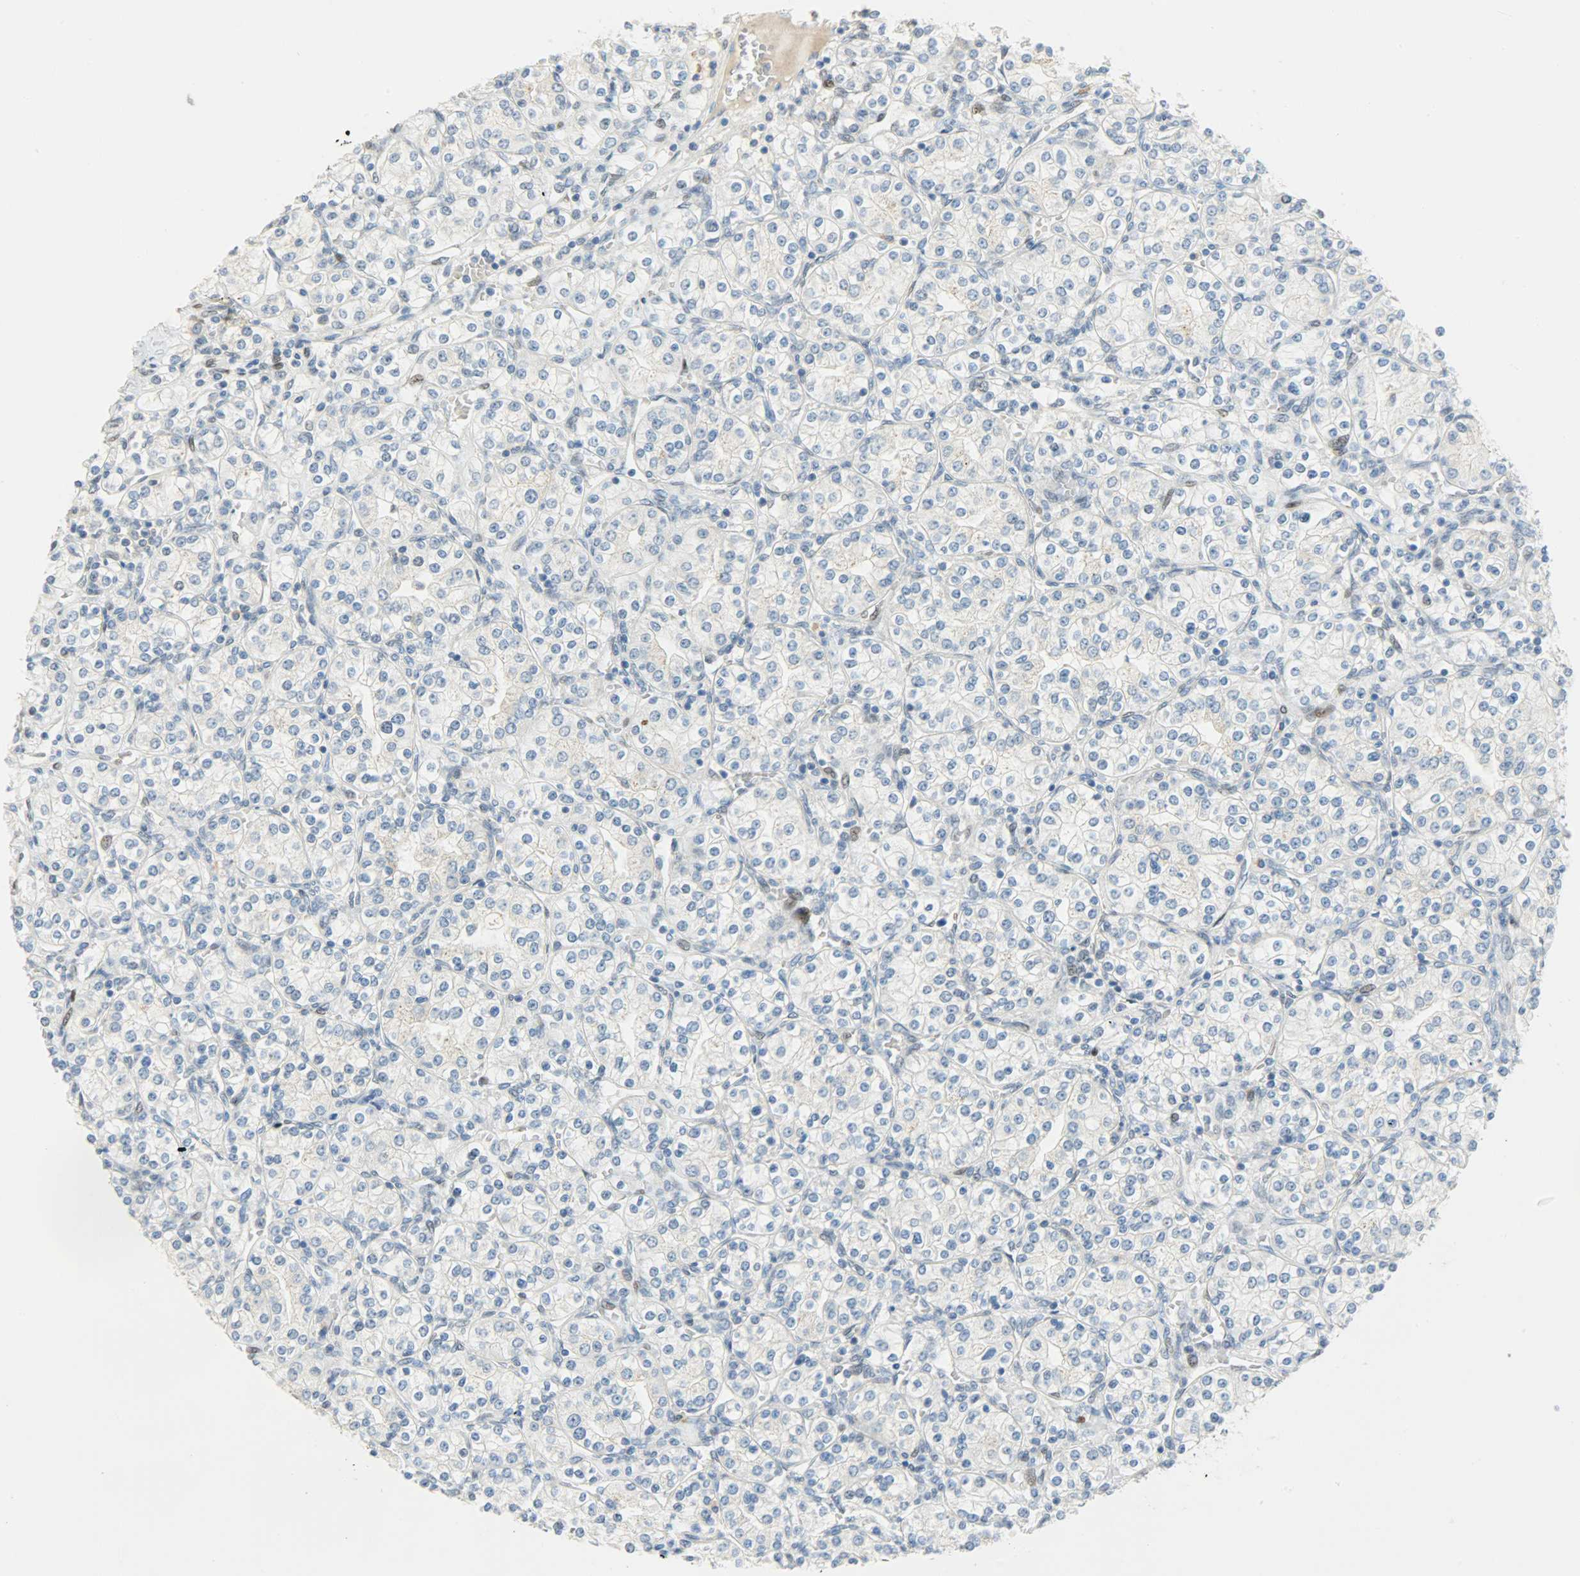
{"staining": {"intensity": "negative", "quantity": "none", "location": "none"}, "tissue": "renal cancer", "cell_type": "Tumor cells", "image_type": "cancer", "snomed": [{"axis": "morphology", "description": "Adenocarcinoma, NOS"}, {"axis": "topography", "description": "Kidney"}], "caption": "IHC of renal cancer (adenocarcinoma) demonstrates no positivity in tumor cells.", "gene": "JUNB", "patient": {"sex": "male", "age": 77}}